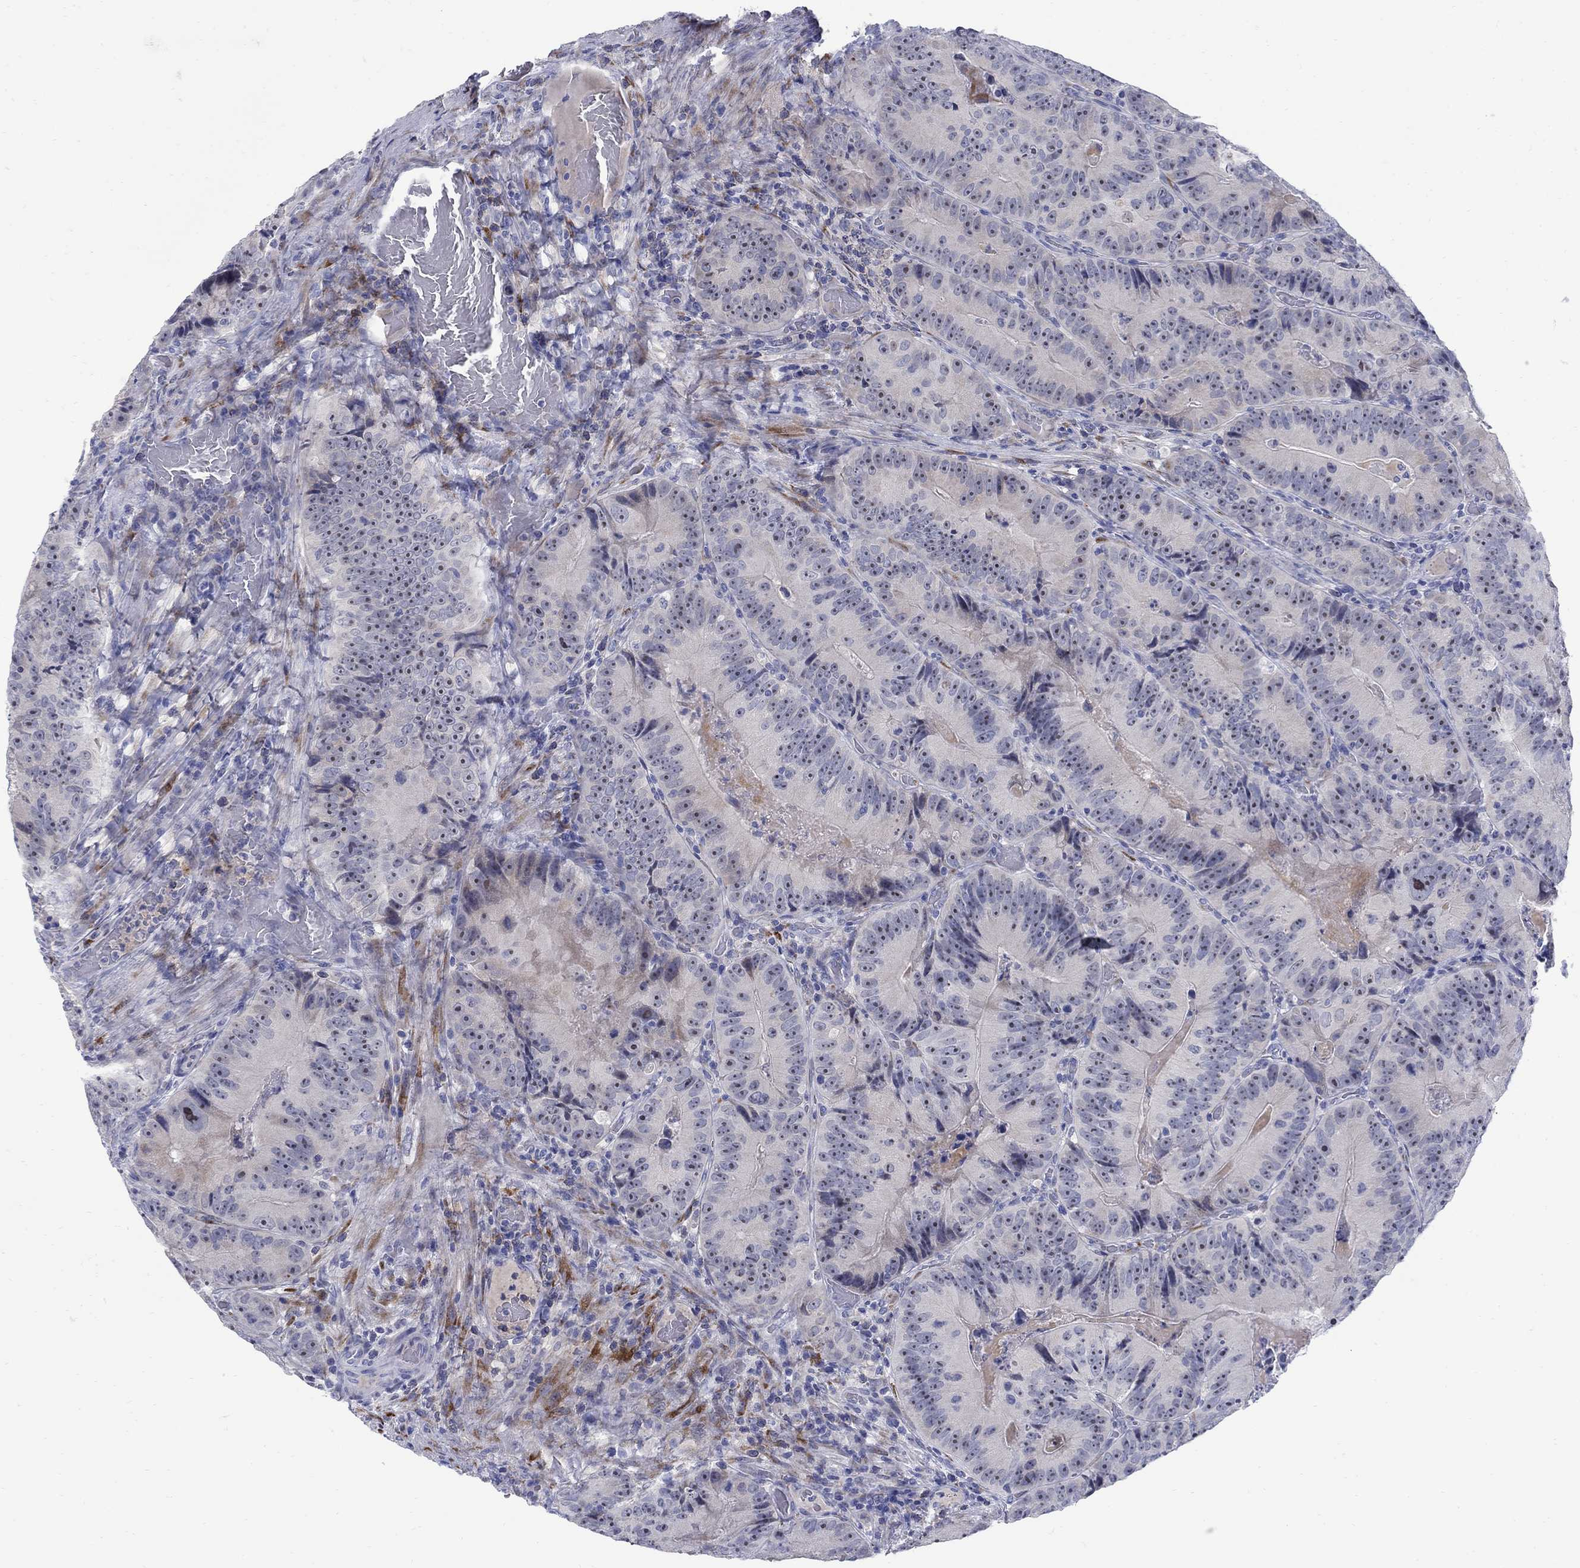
{"staining": {"intensity": "weak", "quantity": "25%-75%", "location": "nuclear"}, "tissue": "colorectal cancer", "cell_type": "Tumor cells", "image_type": "cancer", "snomed": [{"axis": "morphology", "description": "Adenocarcinoma, NOS"}, {"axis": "topography", "description": "Colon"}], "caption": "Immunohistochemistry (IHC) (DAB (3,3'-diaminobenzidine)) staining of human colorectal cancer displays weak nuclear protein staining in about 25%-75% of tumor cells.", "gene": "REEP2", "patient": {"sex": "female", "age": 86}}